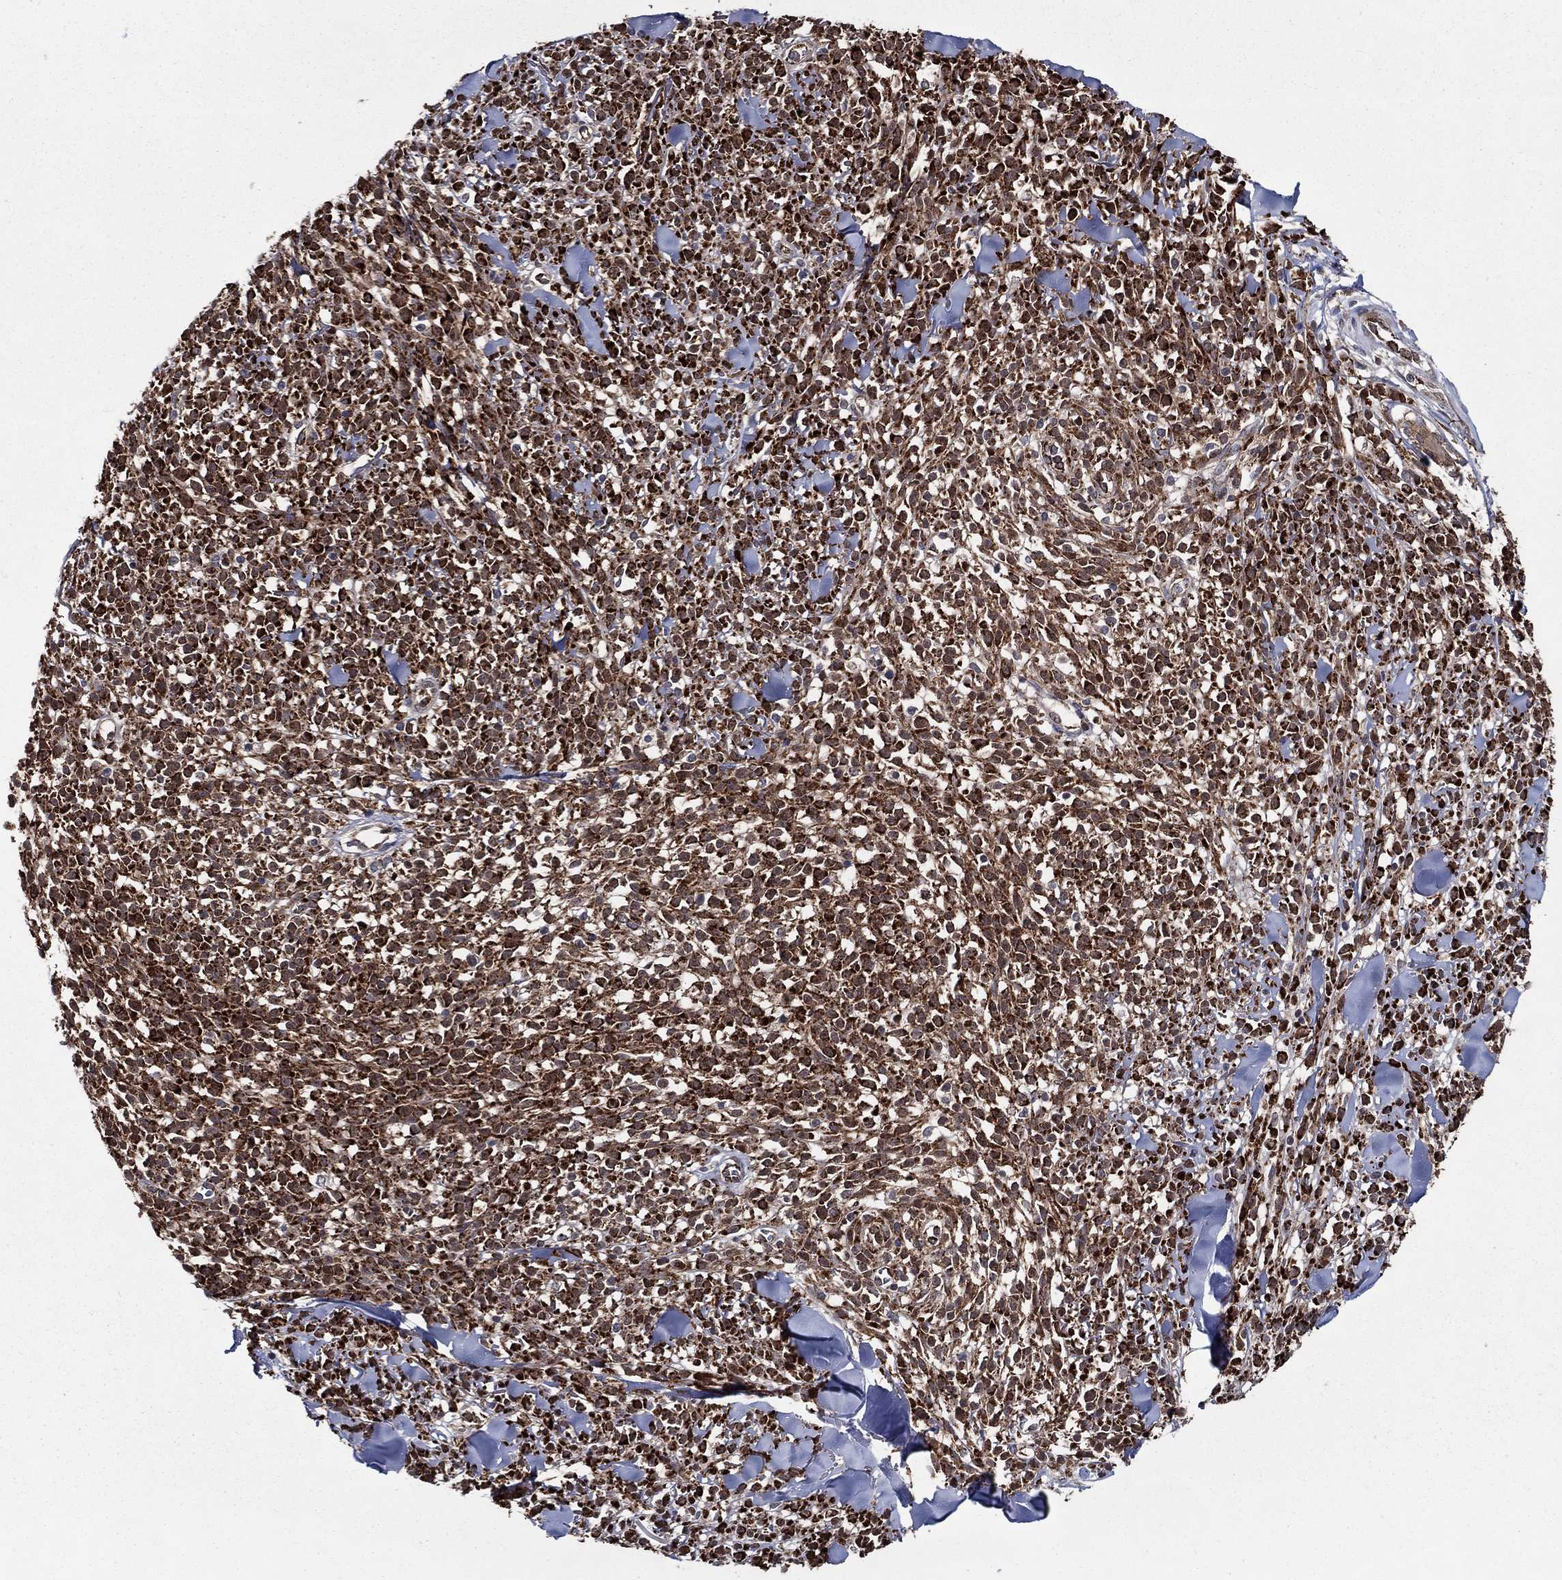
{"staining": {"intensity": "strong", "quantity": ">75%", "location": "cytoplasmic/membranous"}, "tissue": "melanoma", "cell_type": "Tumor cells", "image_type": "cancer", "snomed": [{"axis": "morphology", "description": "Malignant melanoma, NOS"}, {"axis": "topography", "description": "Skin"}, {"axis": "topography", "description": "Skin of trunk"}], "caption": "Protein staining of melanoma tissue reveals strong cytoplasmic/membranous expression in about >75% of tumor cells.", "gene": "ARHGAP11A", "patient": {"sex": "male", "age": 74}}